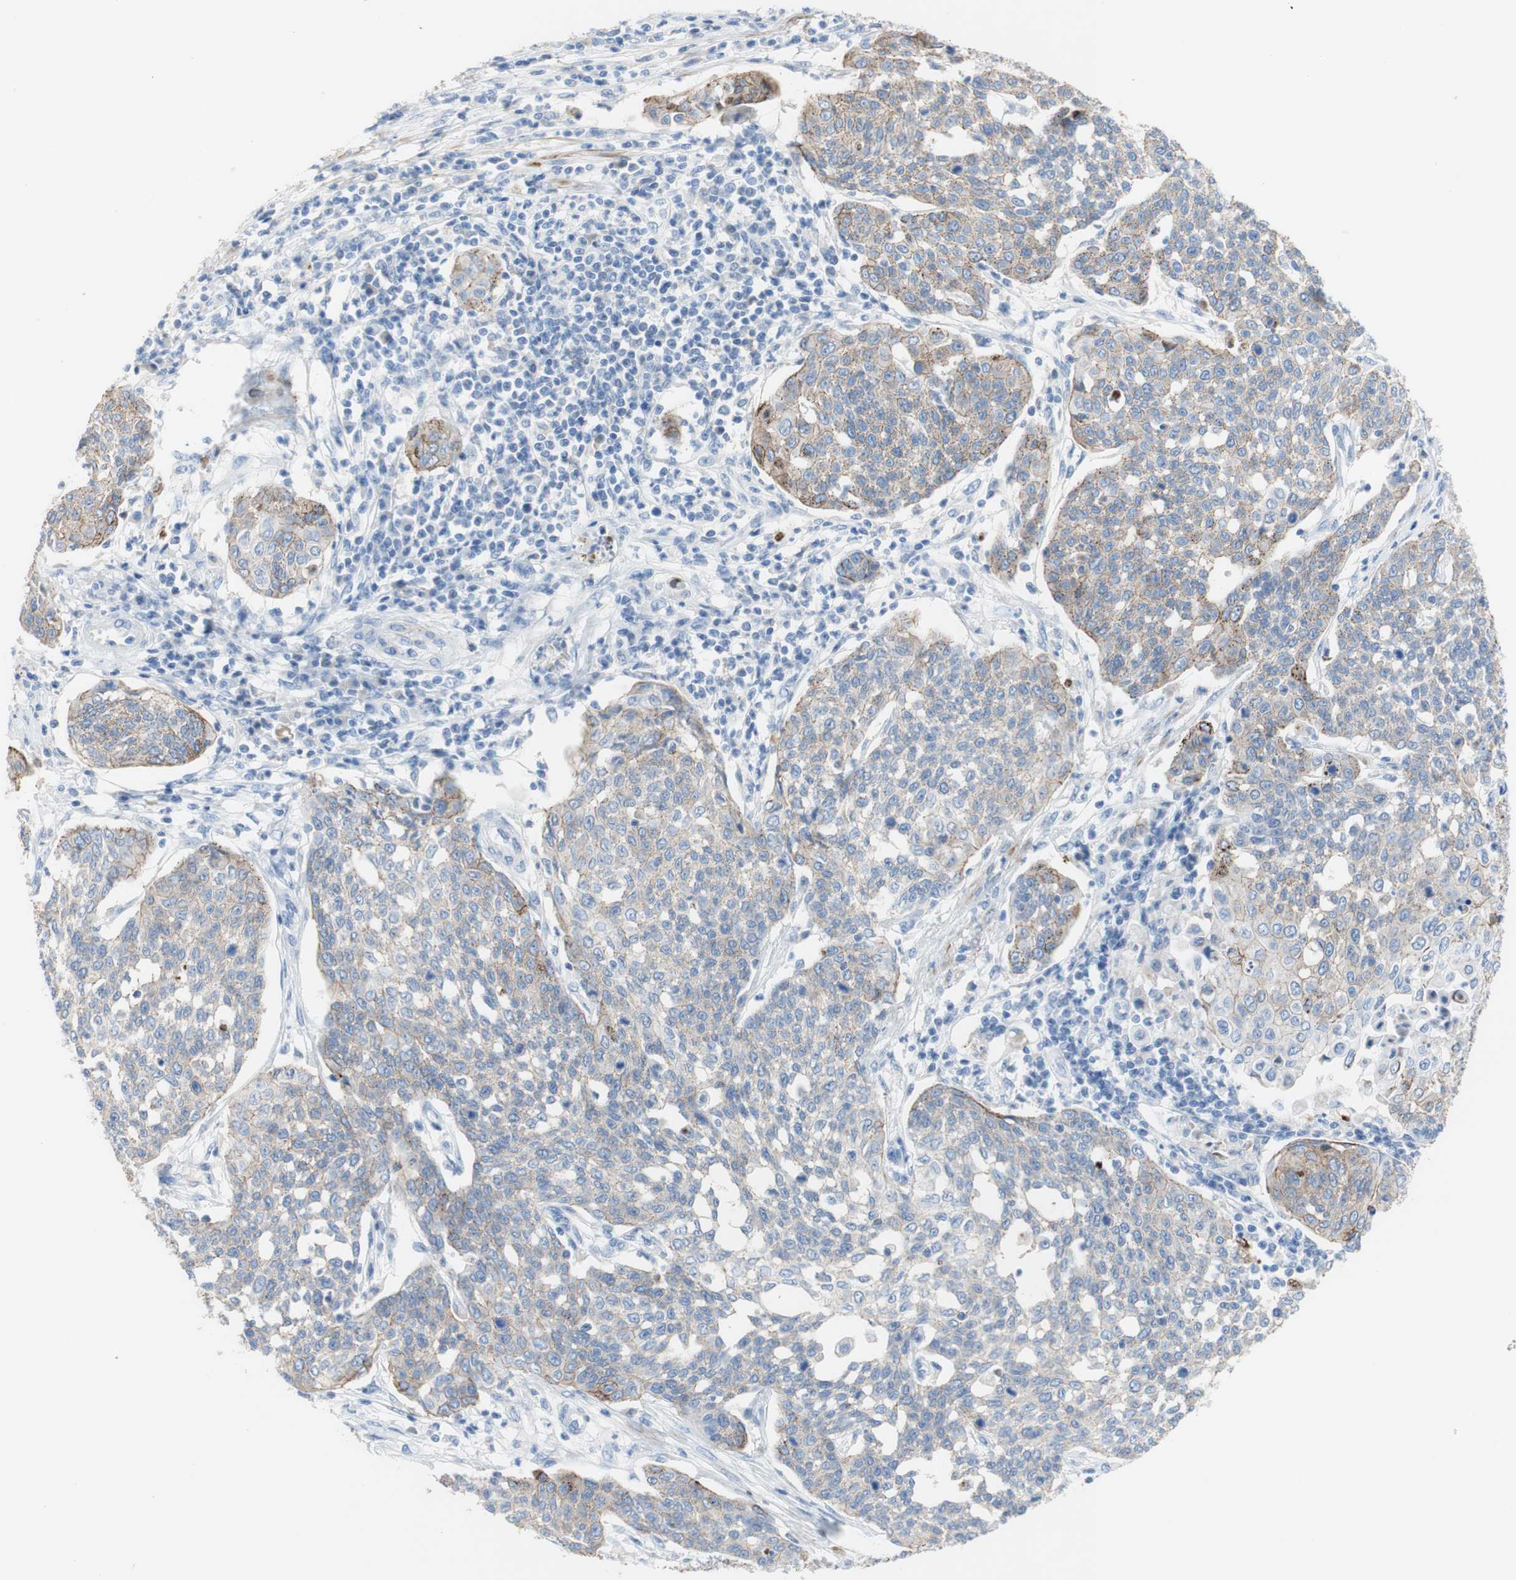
{"staining": {"intensity": "moderate", "quantity": "25%-75%", "location": "cytoplasmic/membranous"}, "tissue": "cervical cancer", "cell_type": "Tumor cells", "image_type": "cancer", "snomed": [{"axis": "morphology", "description": "Squamous cell carcinoma, NOS"}, {"axis": "topography", "description": "Cervix"}], "caption": "About 25%-75% of tumor cells in human cervical squamous cell carcinoma reveal moderate cytoplasmic/membranous protein positivity as visualized by brown immunohistochemical staining.", "gene": "DSC2", "patient": {"sex": "female", "age": 34}}